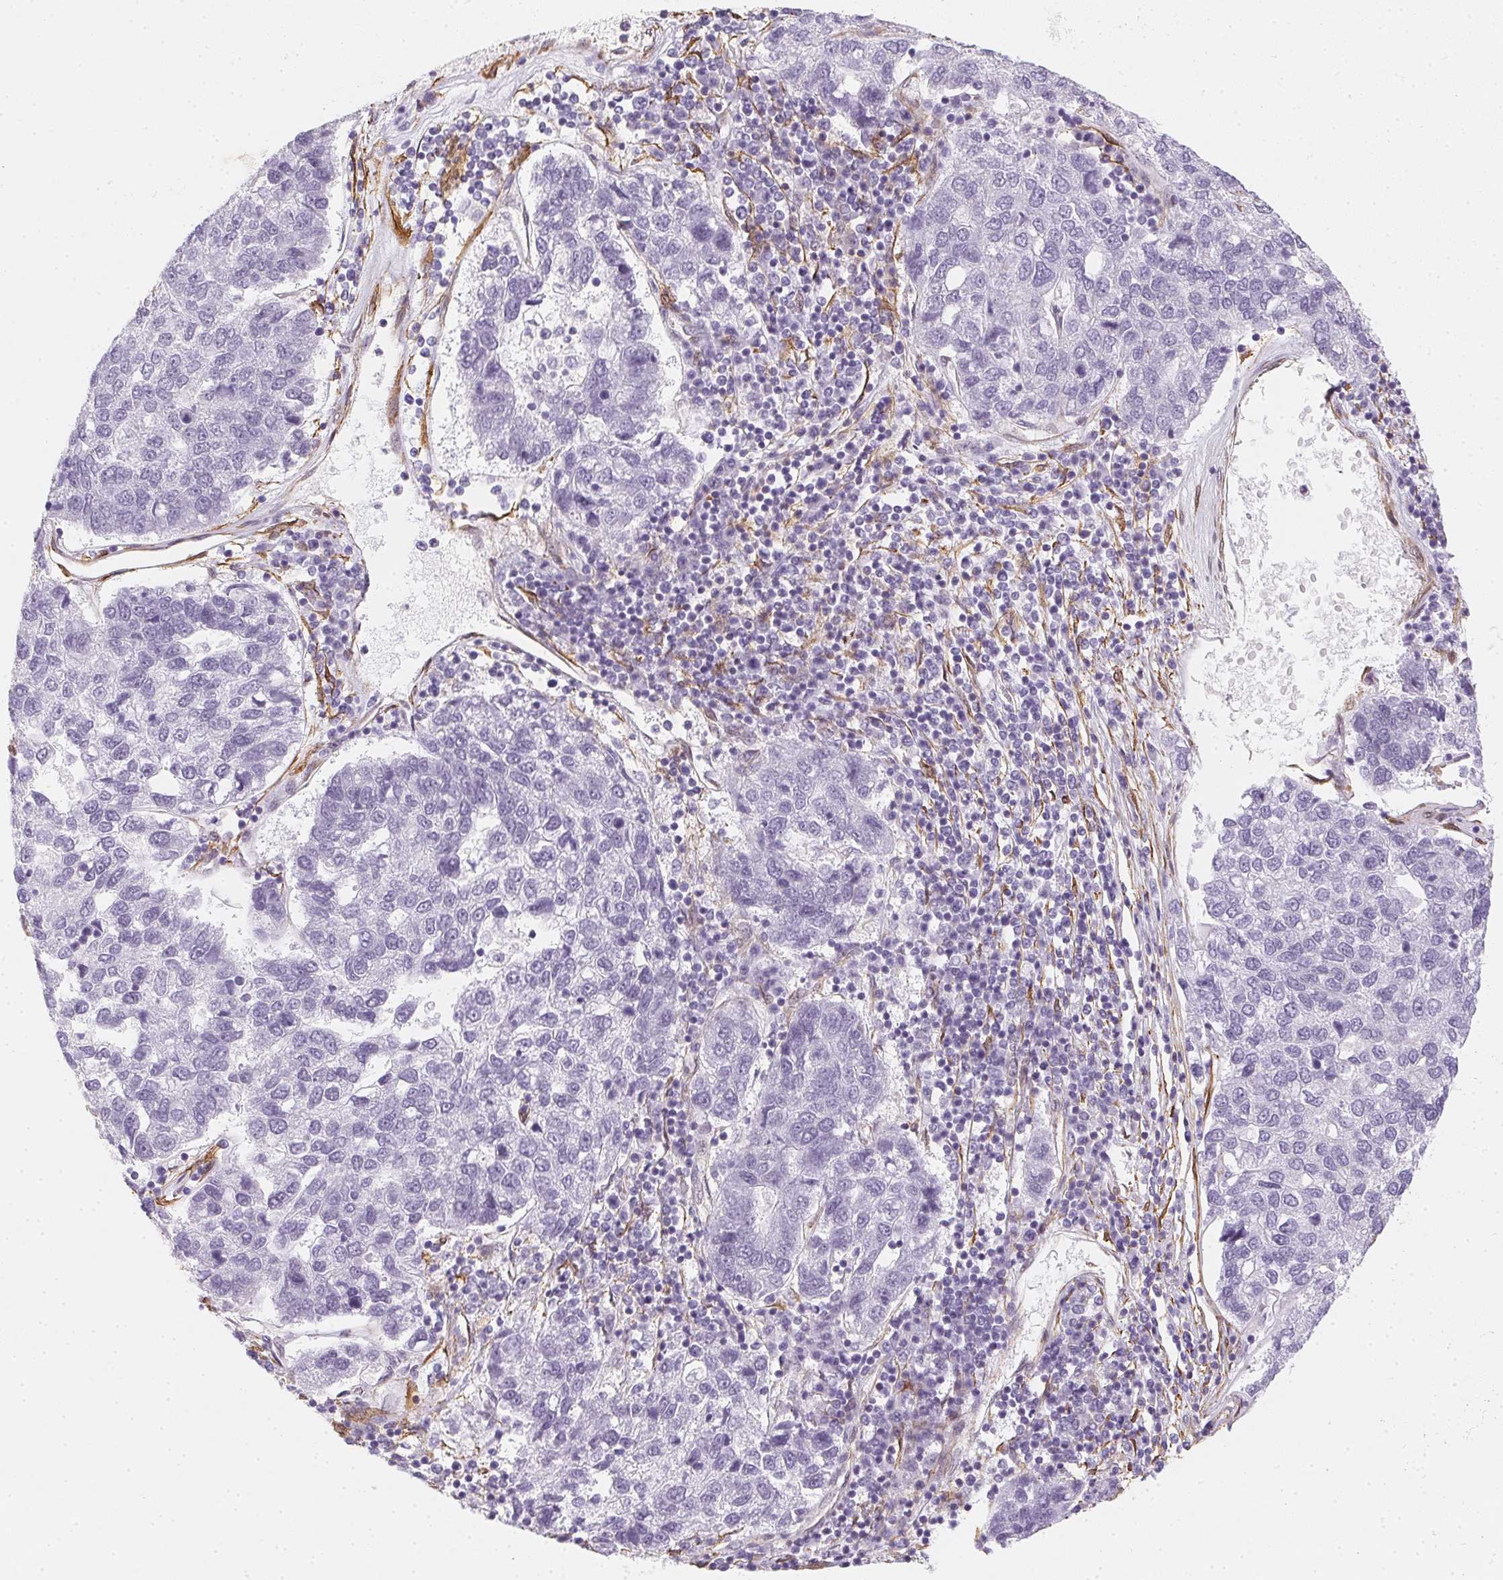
{"staining": {"intensity": "negative", "quantity": "none", "location": "none"}, "tissue": "pancreatic cancer", "cell_type": "Tumor cells", "image_type": "cancer", "snomed": [{"axis": "morphology", "description": "Adenocarcinoma, NOS"}, {"axis": "topography", "description": "Pancreas"}], "caption": "Histopathology image shows no protein staining in tumor cells of pancreatic adenocarcinoma tissue.", "gene": "RSBN1", "patient": {"sex": "female", "age": 61}}